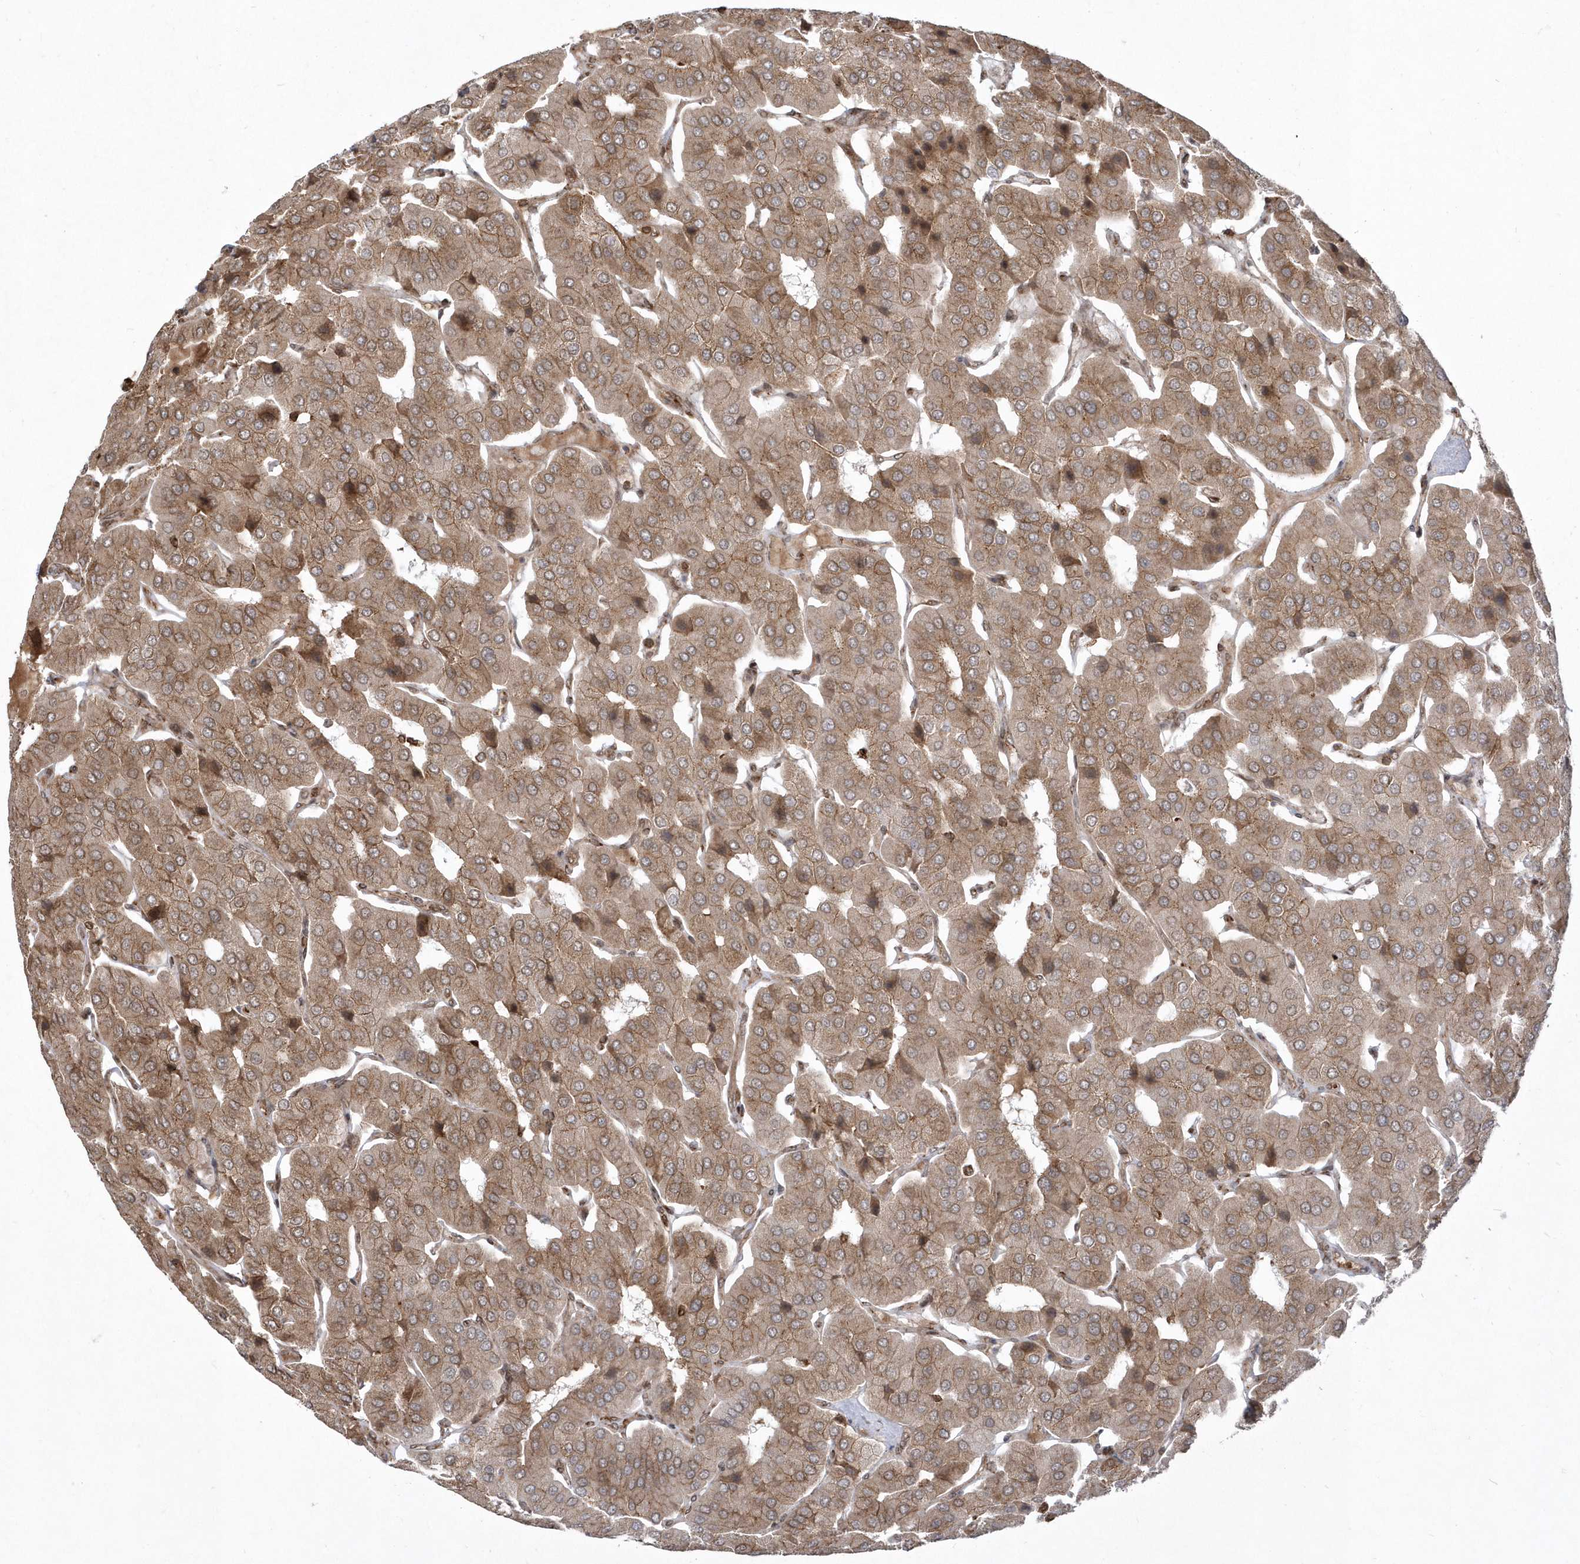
{"staining": {"intensity": "moderate", "quantity": ">75%", "location": "cytoplasmic/membranous"}, "tissue": "parathyroid gland", "cell_type": "Glandular cells", "image_type": "normal", "snomed": [{"axis": "morphology", "description": "Normal tissue, NOS"}, {"axis": "morphology", "description": "Adenoma, NOS"}, {"axis": "topography", "description": "Parathyroid gland"}], "caption": "An IHC histopathology image of unremarkable tissue is shown. Protein staining in brown shows moderate cytoplasmic/membranous positivity in parathyroid gland within glandular cells. Ihc stains the protein of interest in brown and the nuclei are stained blue.", "gene": "EPC2", "patient": {"sex": "female", "age": 86}}